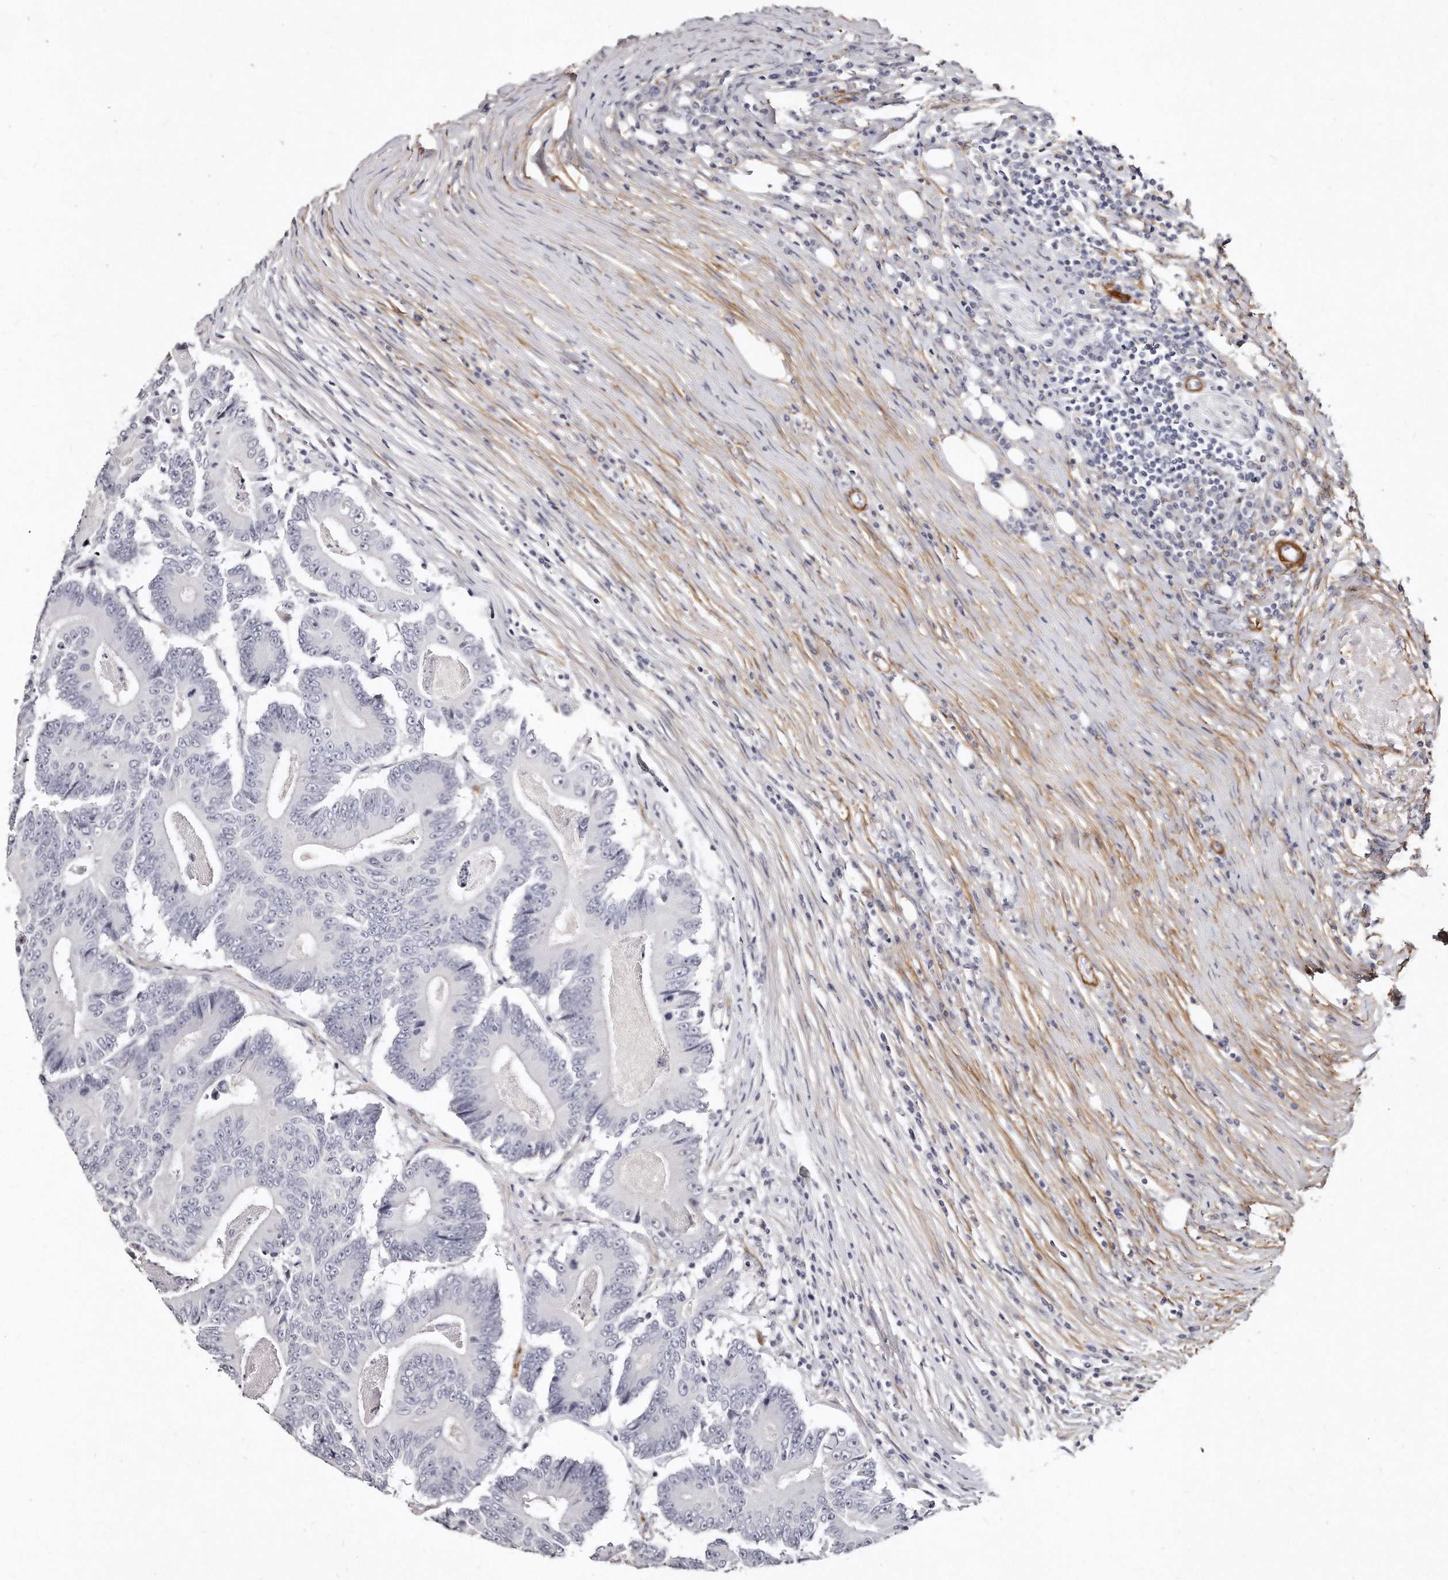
{"staining": {"intensity": "negative", "quantity": "none", "location": "none"}, "tissue": "colorectal cancer", "cell_type": "Tumor cells", "image_type": "cancer", "snomed": [{"axis": "morphology", "description": "Adenocarcinoma, NOS"}, {"axis": "topography", "description": "Colon"}], "caption": "Colorectal cancer was stained to show a protein in brown. There is no significant expression in tumor cells.", "gene": "LMOD1", "patient": {"sex": "male", "age": 83}}